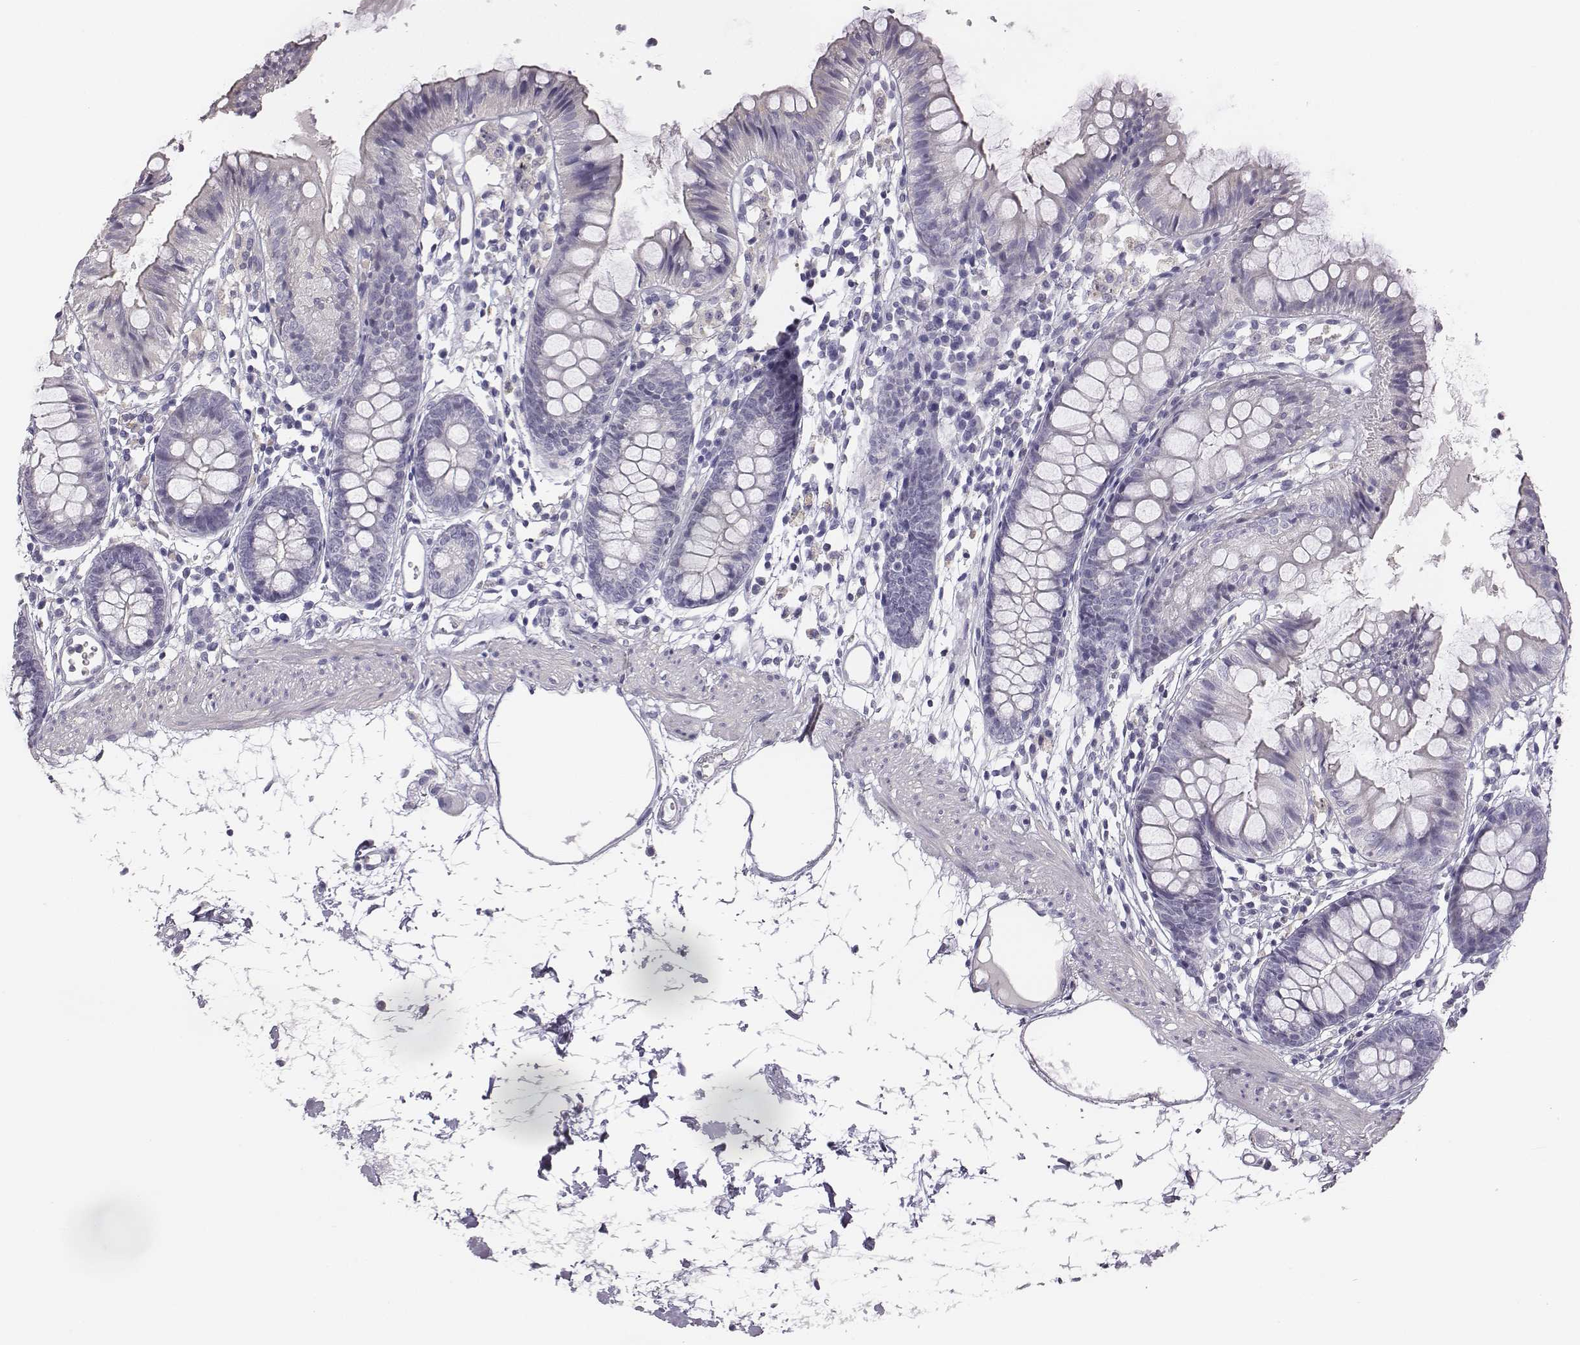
{"staining": {"intensity": "negative", "quantity": "none", "location": "none"}, "tissue": "colon", "cell_type": "Endothelial cells", "image_type": "normal", "snomed": [{"axis": "morphology", "description": "Normal tissue, NOS"}, {"axis": "topography", "description": "Colon"}], "caption": "Histopathology image shows no significant protein staining in endothelial cells of benign colon.", "gene": "ADAM7", "patient": {"sex": "female", "age": 84}}